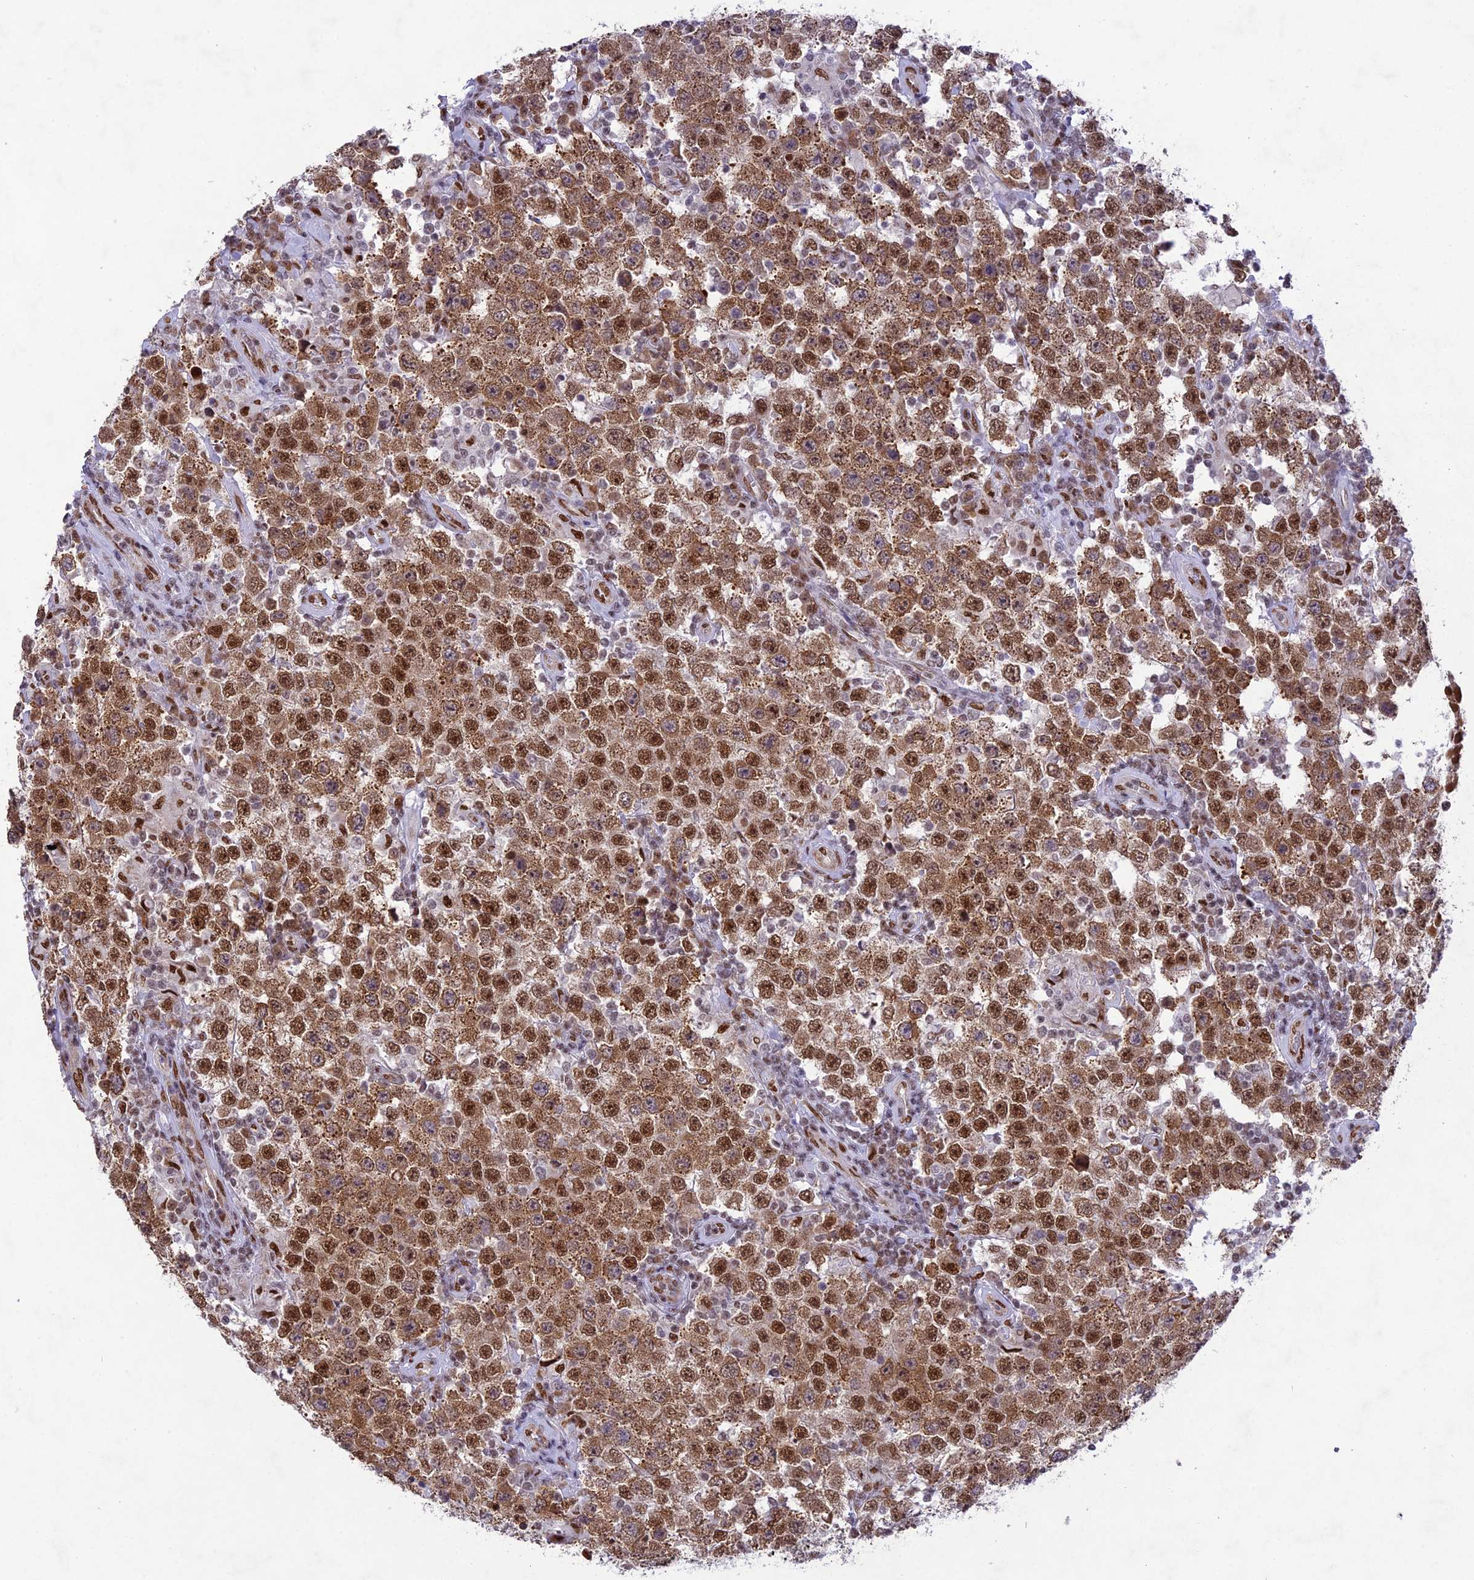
{"staining": {"intensity": "strong", "quantity": ">75%", "location": "nuclear"}, "tissue": "testis cancer", "cell_type": "Tumor cells", "image_type": "cancer", "snomed": [{"axis": "morphology", "description": "Normal tissue, NOS"}, {"axis": "morphology", "description": "Urothelial carcinoma, High grade"}, {"axis": "morphology", "description": "Seminoma, NOS"}, {"axis": "morphology", "description": "Carcinoma, Embryonal, NOS"}, {"axis": "topography", "description": "Urinary bladder"}, {"axis": "topography", "description": "Testis"}], "caption": "Testis cancer (embryonal carcinoma) stained for a protein (brown) demonstrates strong nuclear positive expression in about >75% of tumor cells.", "gene": "DDX1", "patient": {"sex": "male", "age": 41}}